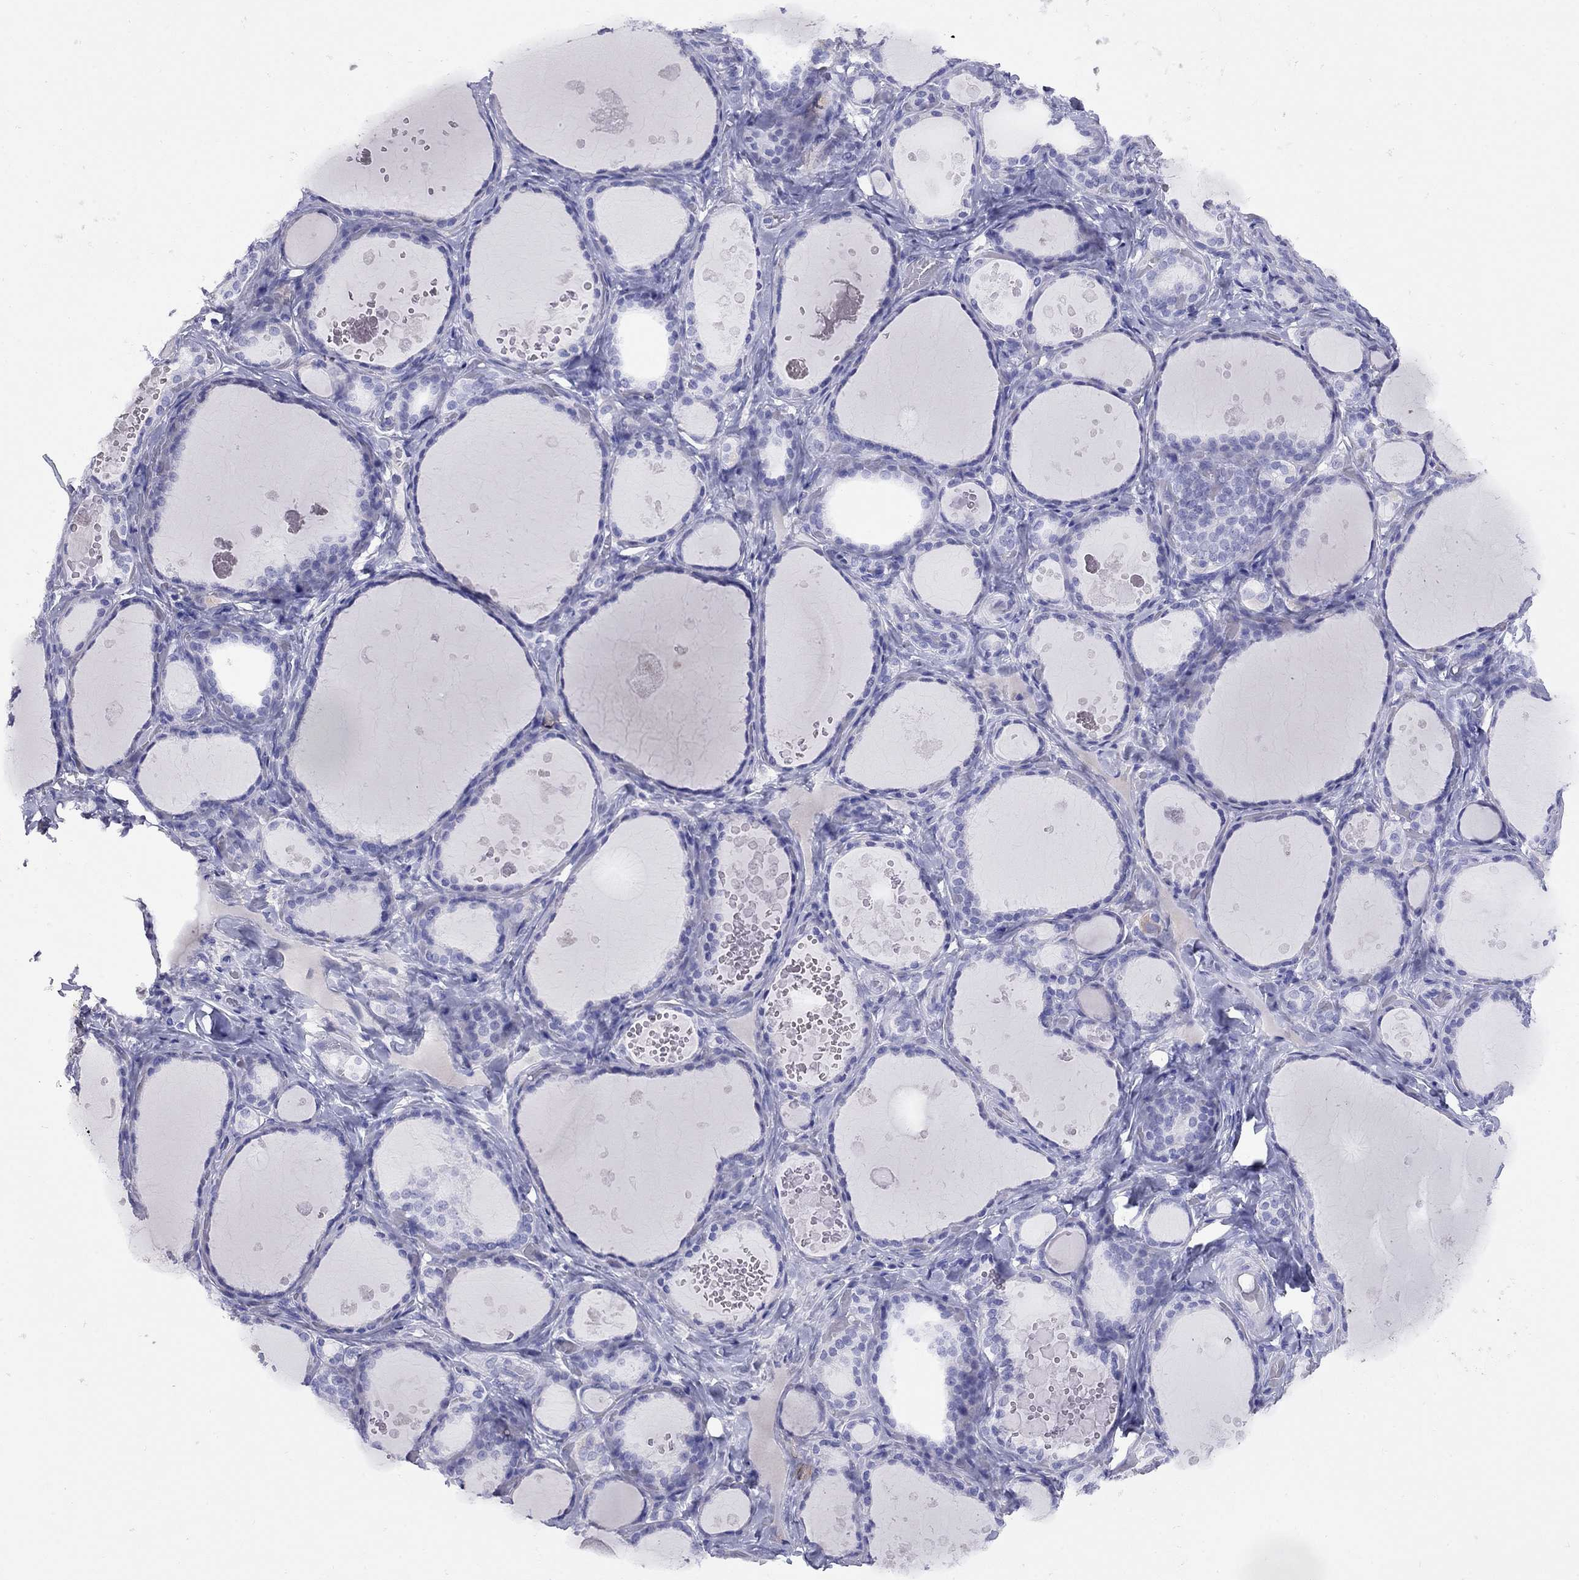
{"staining": {"intensity": "negative", "quantity": "none", "location": "none"}, "tissue": "thyroid gland", "cell_type": "Glandular cells", "image_type": "normal", "snomed": [{"axis": "morphology", "description": "Normal tissue, NOS"}, {"axis": "topography", "description": "Thyroid gland"}], "caption": "Immunohistochemistry histopathology image of benign human thyroid gland stained for a protein (brown), which shows no expression in glandular cells. (Stains: DAB (3,3'-diaminobenzidine) IHC with hematoxylin counter stain, Microscopy: brightfield microscopy at high magnification).", "gene": "GRIA2", "patient": {"sex": "female", "age": 56}}